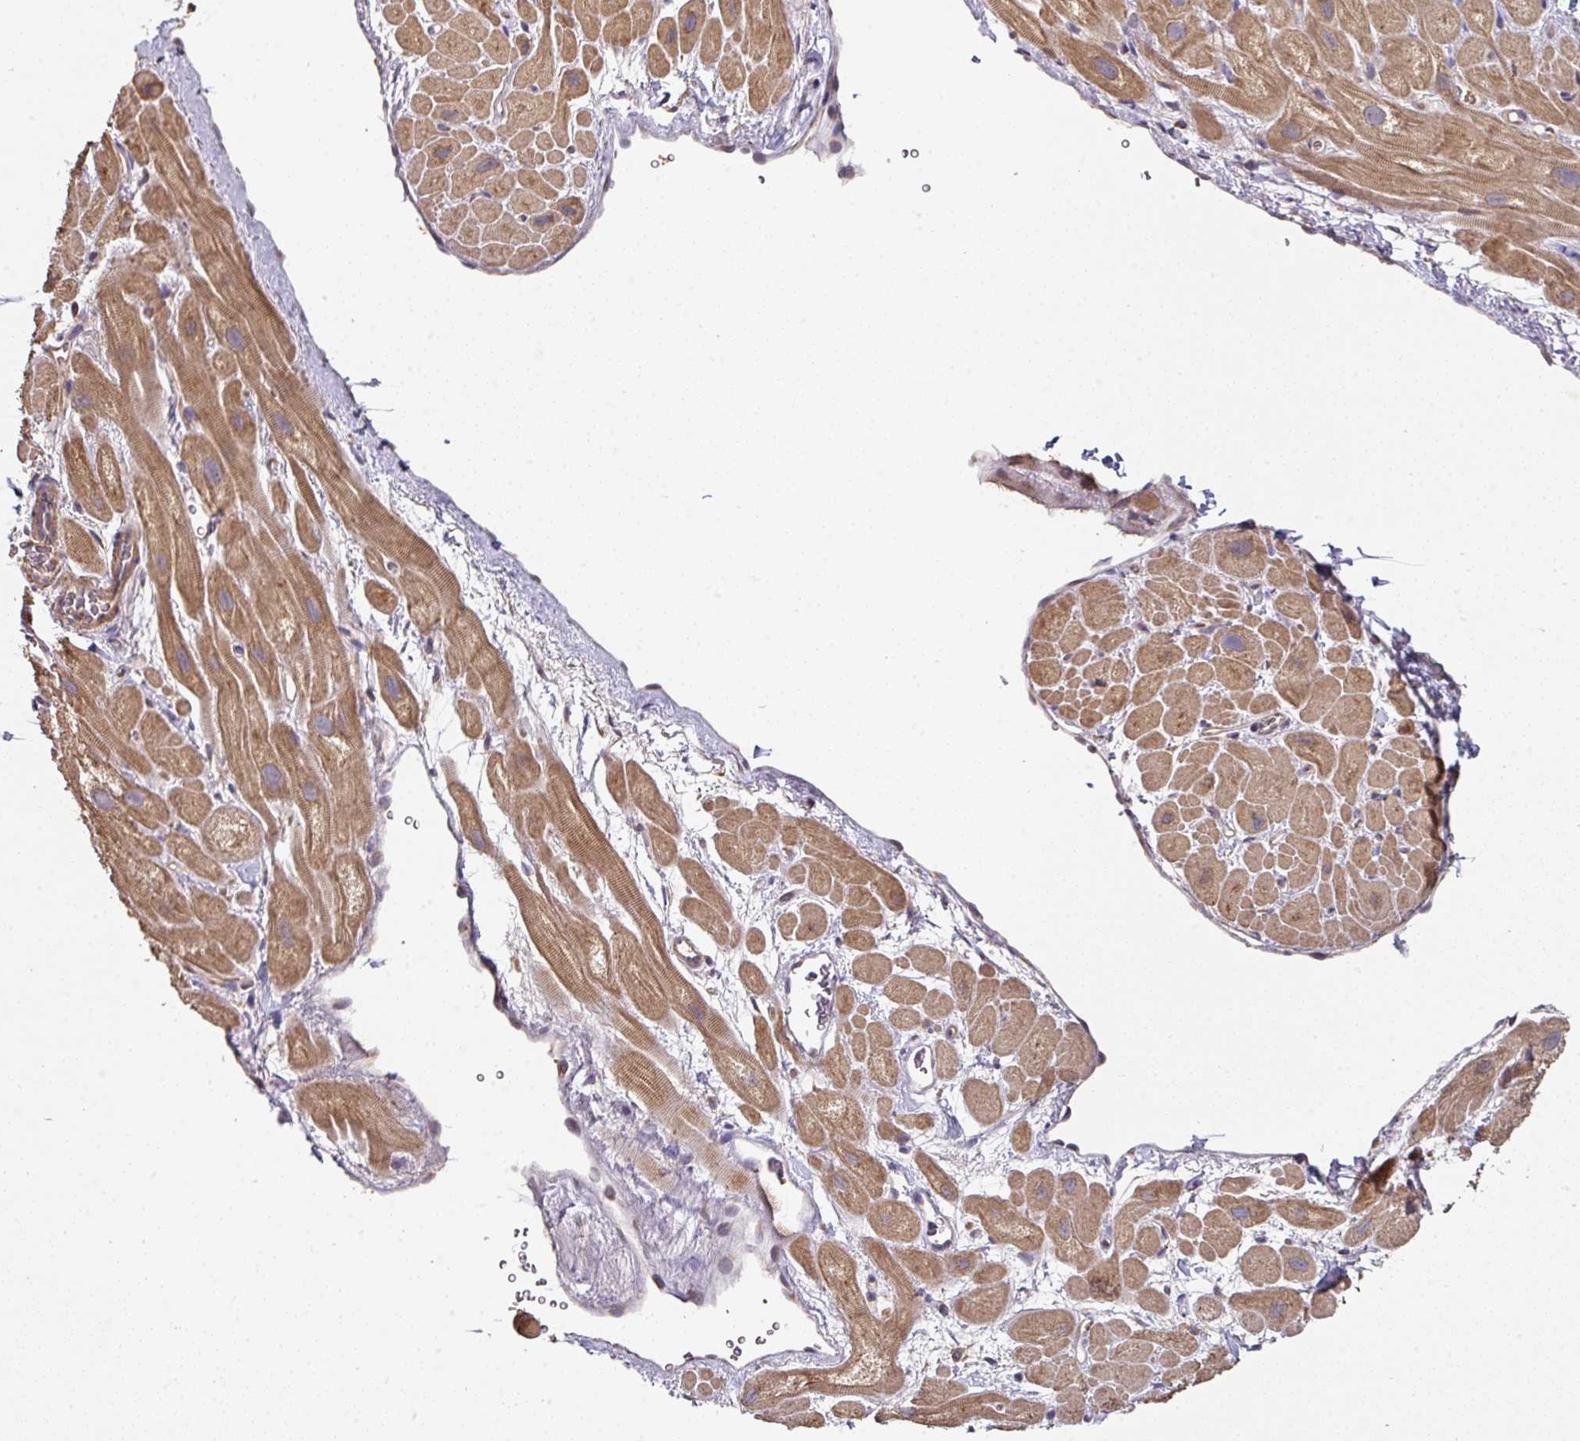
{"staining": {"intensity": "moderate", "quantity": ">75%", "location": "cytoplasmic/membranous"}, "tissue": "heart muscle", "cell_type": "Cardiomyocytes", "image_type": "normal", "snomed": [{"axis": "morphology", "description": "Normal tissue, NOS"}, {"axis": "topography", "description": "Heart"}], "caption": "Heart muscle stained with immunohistochemistry reveals moderate cytoplasmic/membranous staining in about >75% of cardiomyocytes. The staining was performed using DAB, with brown indicating positive protein expression. Nuclei are stained blue with hematoxylin.", "gene": "ACVR2B", "patient": {"sex": "male", "age": 49}}